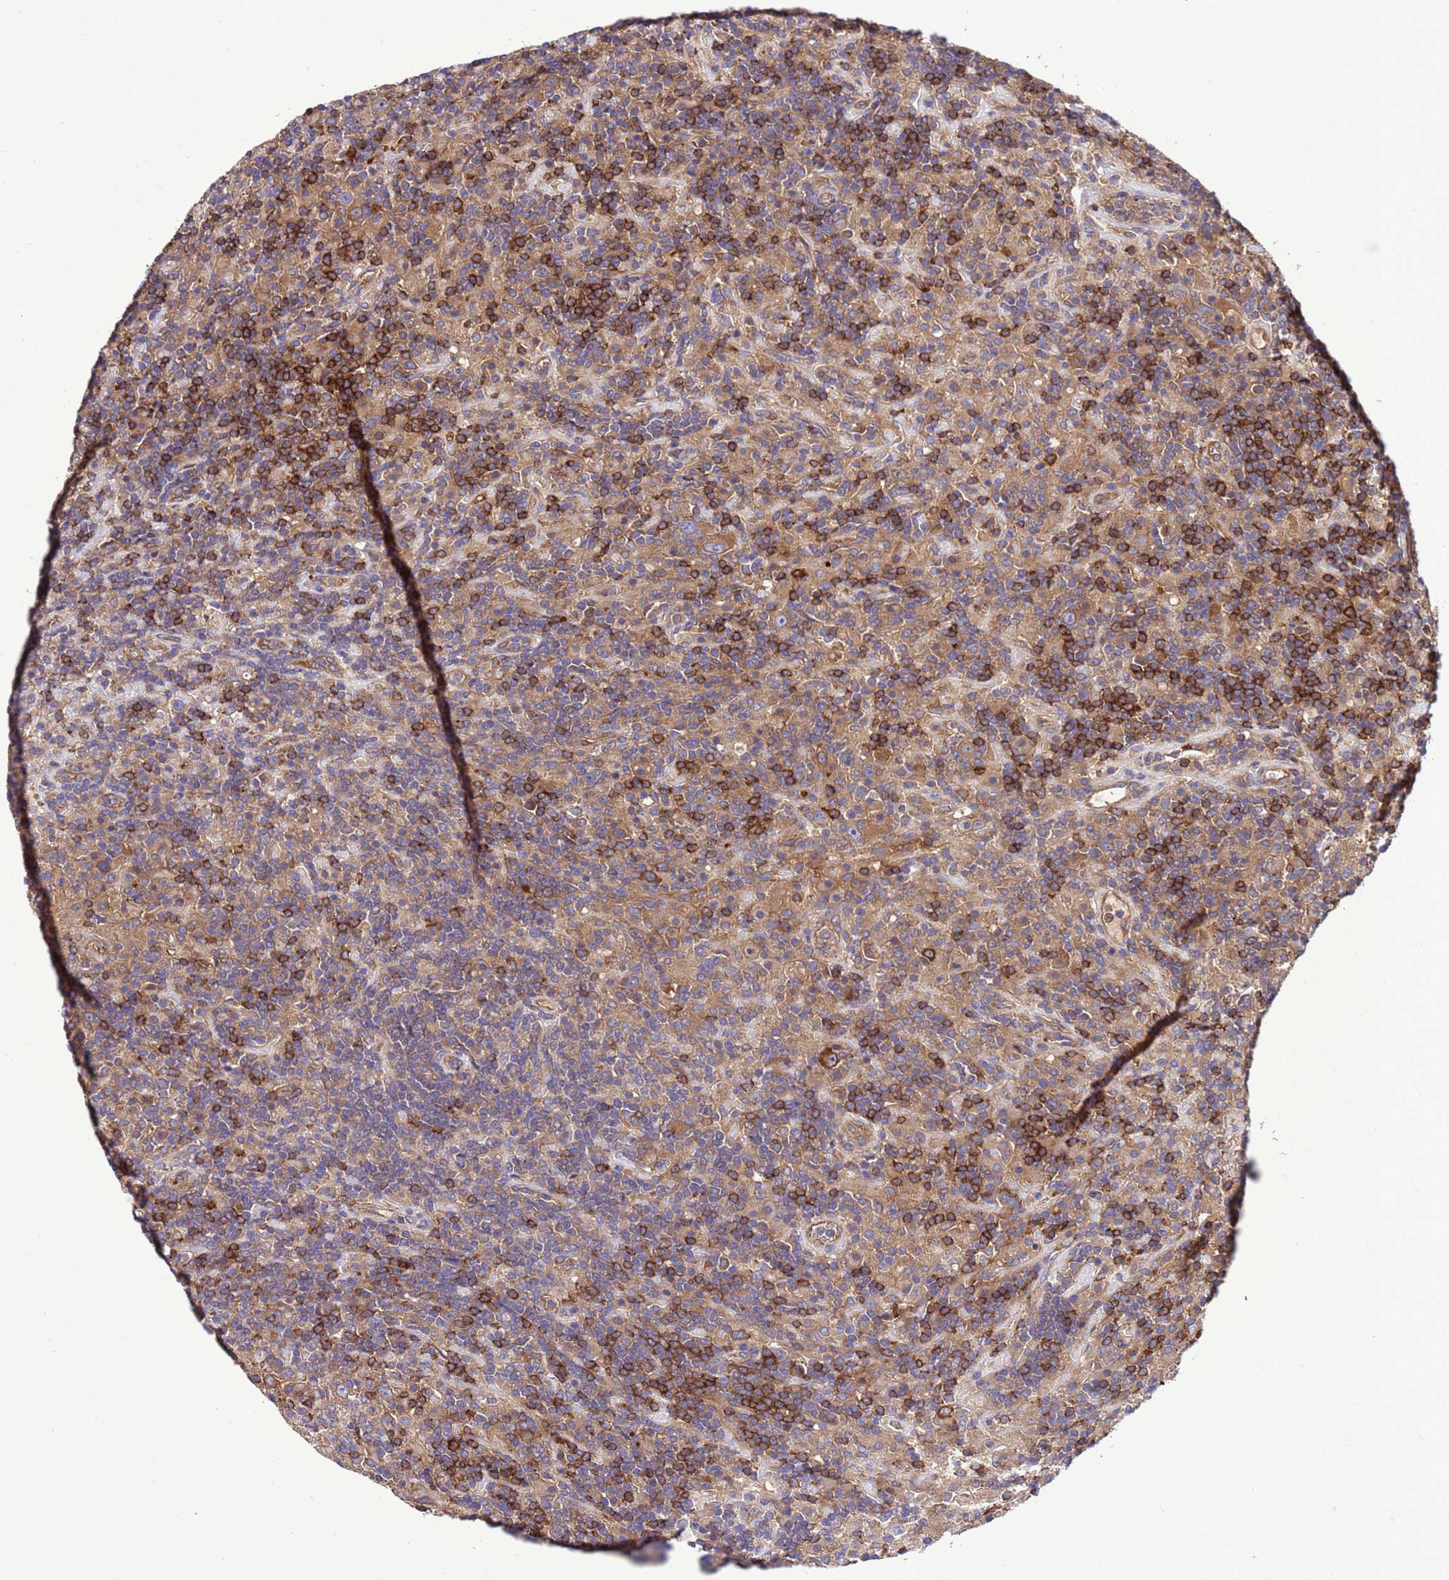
{"staining": {"intensity": "moderate", "quantity": ">75%", "location": "cytoplasmic/membranous"}, "tissue": "lymphoma", "cell_type": "Tumor cells", "image_type": "cancer", "snomed": [{"axis": "morphology", "description": "Hodgkin's disease, NOS"}, {"axis": "topography", "description": "Lymph node"}], "caption": "Immunohistochemistry staining of Hodgkin's disease, which shows medium levels of moderate cytoplasmic/membranous expression in approximately >75% of tumor cells indicating moderate cytoplasmic/membranous protein expression. The staining was performed using DAB (3,3'-diaminobenzidine) (brown) for protein detection and nuclei were counterstained in hematoxylin (blue).", "gene": "RABEP2", "patient": {"sex": "male", "age": 70}}